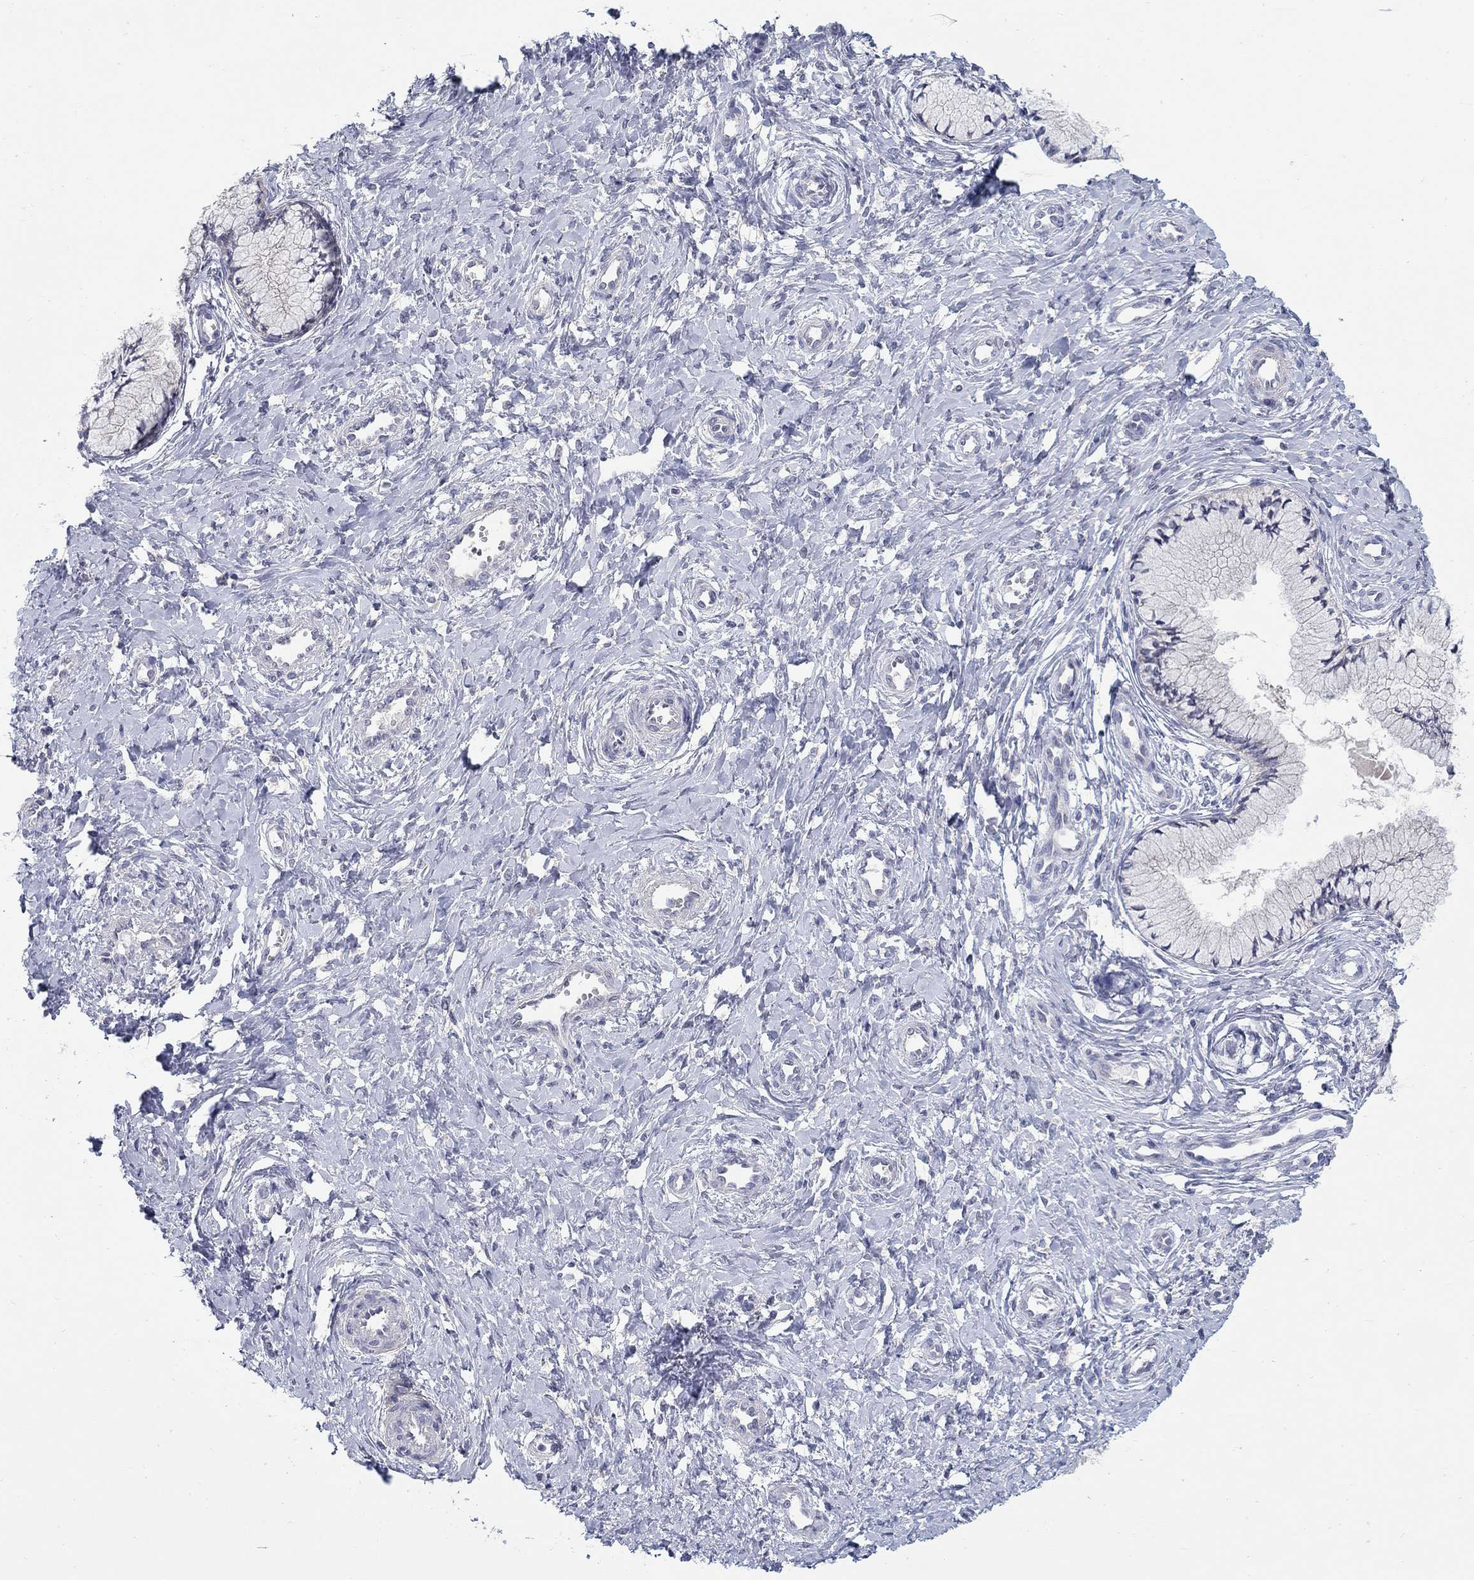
{"staining": {"intensity": "negative", "quantity": "none", "location": "none"}, "tissue": "cervix", "cell_type": "Glandular cells", "image_type": "normal", "snomed": [{"axis": "morphology", "description": "Normal tissue, NOS"}, {"axis": "topography", "description": "Cervix"}], "caption": "Human cervix stained for a protein using immunohistochemistry (IHC) shows no expression in glandular cells.", "gene": "ABCA4", "patient": {"sex": "female", "age": 37}}